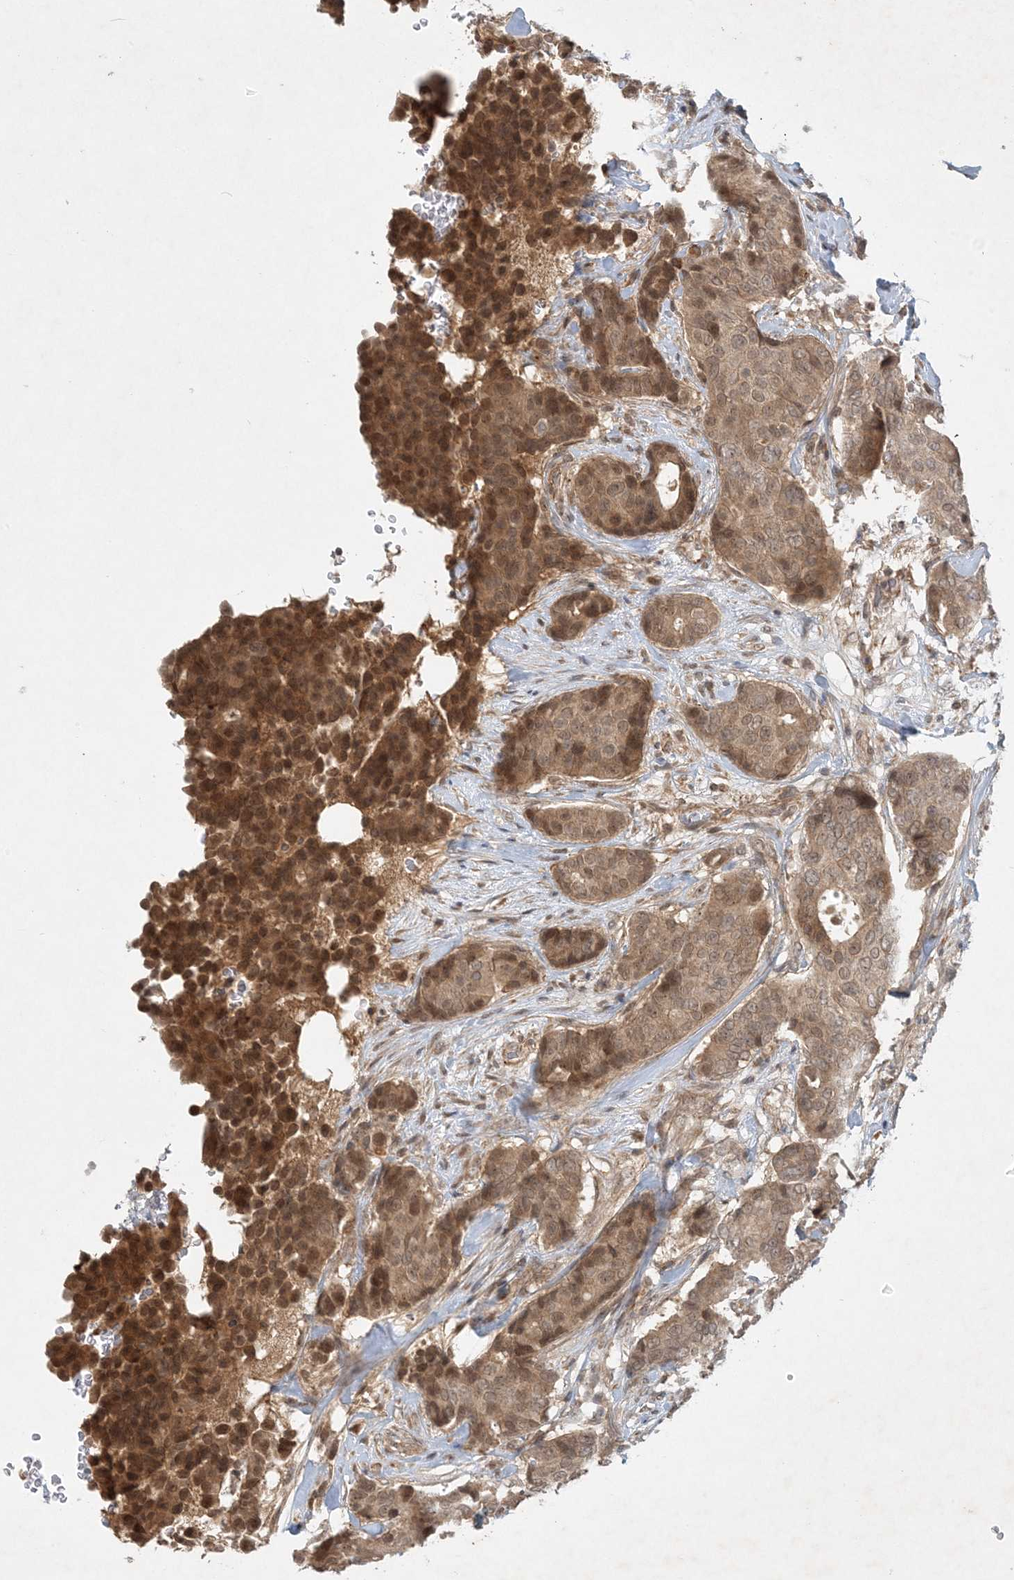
{"staining": {"intensity": "moderate", "quantity": ">75%", "location": "cytoplasmic/membranous,nuclear"}, "tissue": "breast cancer", "cell_type": "Tumor cells", "image_type": "cancer", "snomed": [{"axis": "morphology", "description": "Duct carcinoma"}, {"axis": "topography", "description": "Breast"}], "caption": "Protein expression analysis of human breast cancer reveals moderate cytoplasmic/membranous and nuclear positivity in about >75% of tumor cells.", "gene": "ZCCHC4", "patient": {"sex": "female", "age": 75}}